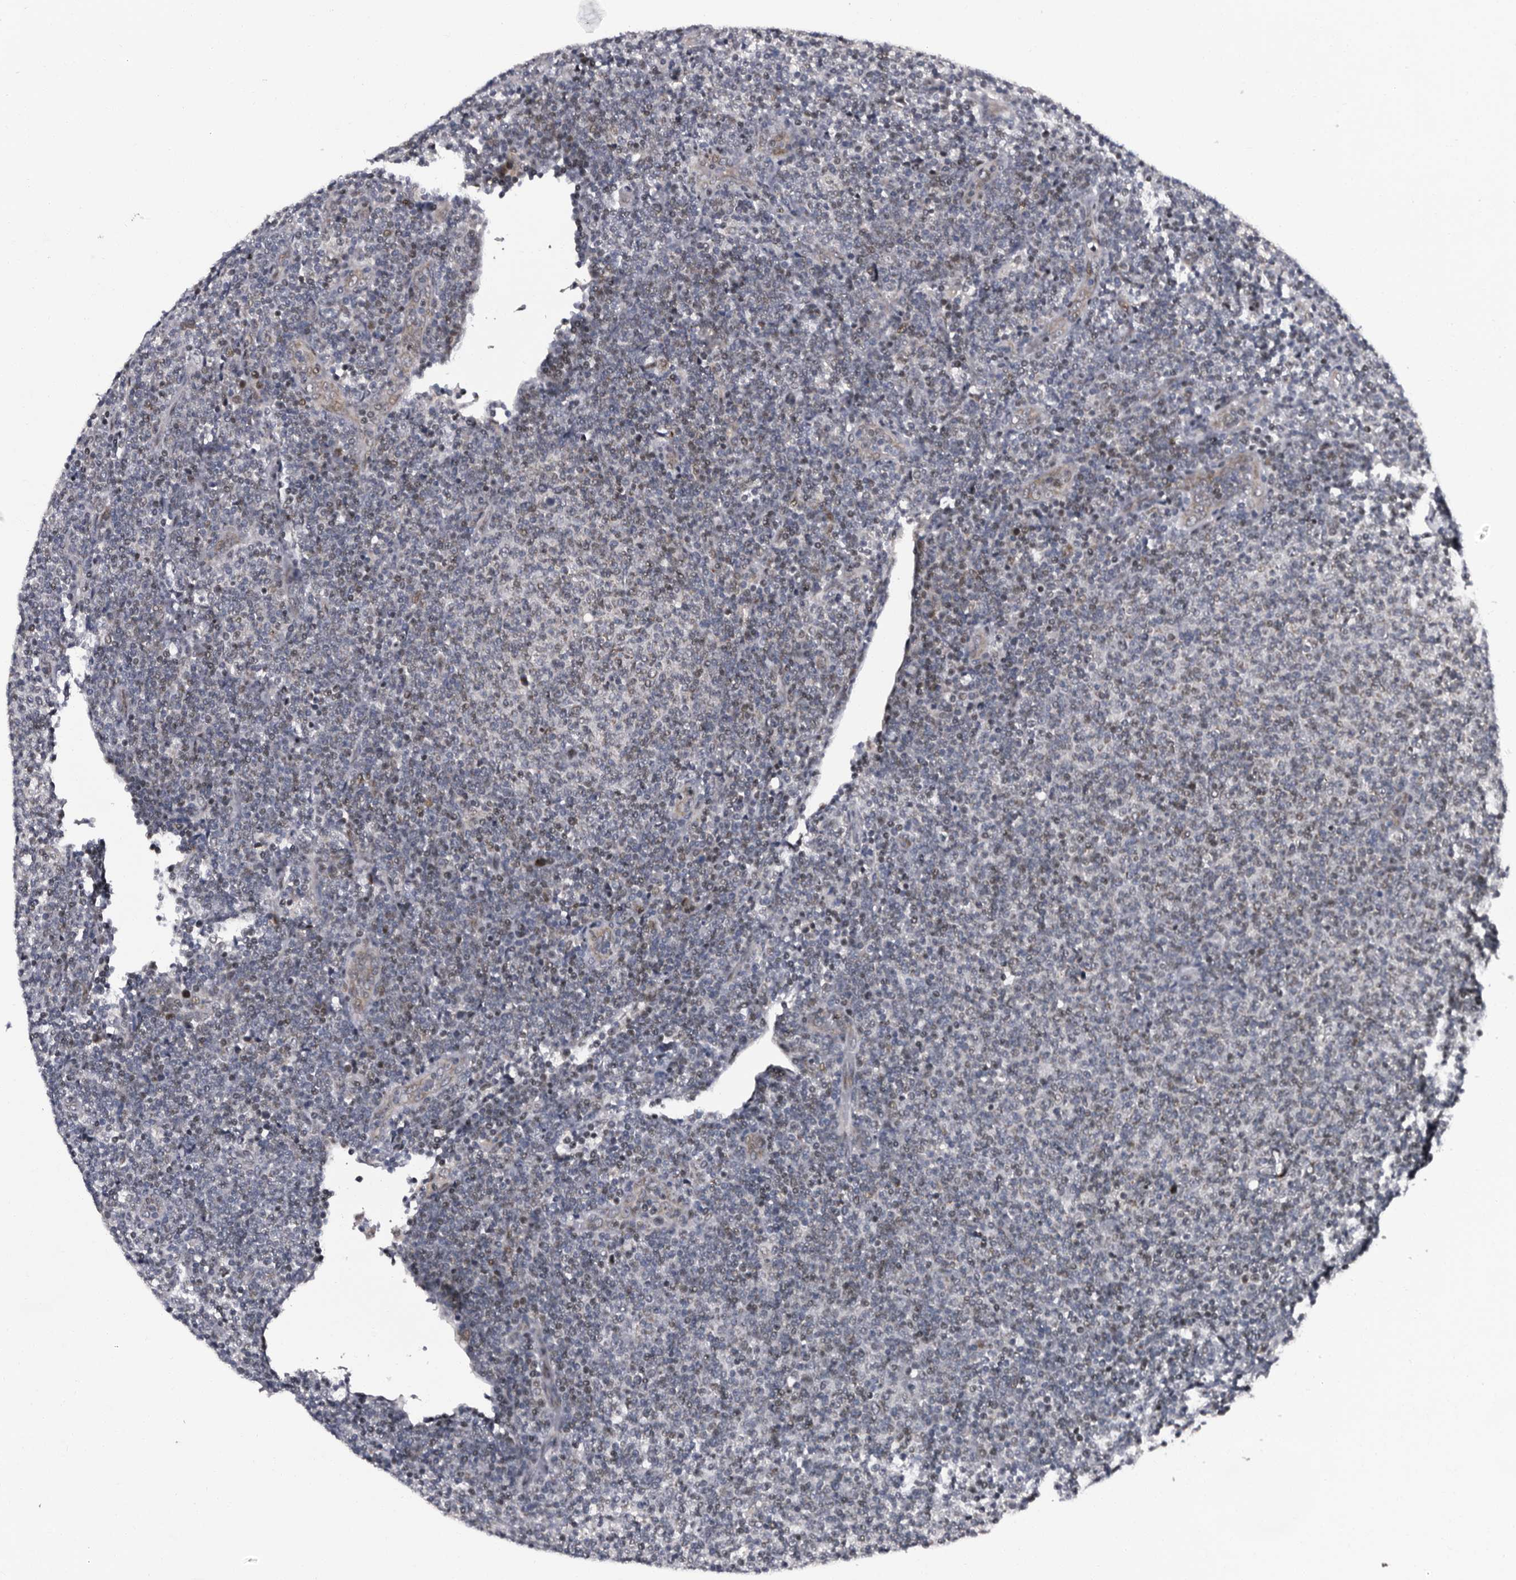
{"staining": {"intensity": "negative", "quantity": "none", "location": "none"}, "tissue": "lymphoma", "cell_type": "Tumor cells", "image_type": "cancer", "snomed": [{"axis": "morphology", "description": "Malignant lymphoma, non-Hodgkin's type, Low grade"}, {"axis": "topography", "description": "Lymph node"}], "caption": "A micrograph of low-grade malignant lymphoma, non-Hodgkin's type stained for a protein shows no brown staining in tumor cells.", "gene": "TNKS", "patient": {"sex": "male", "age": 66}}